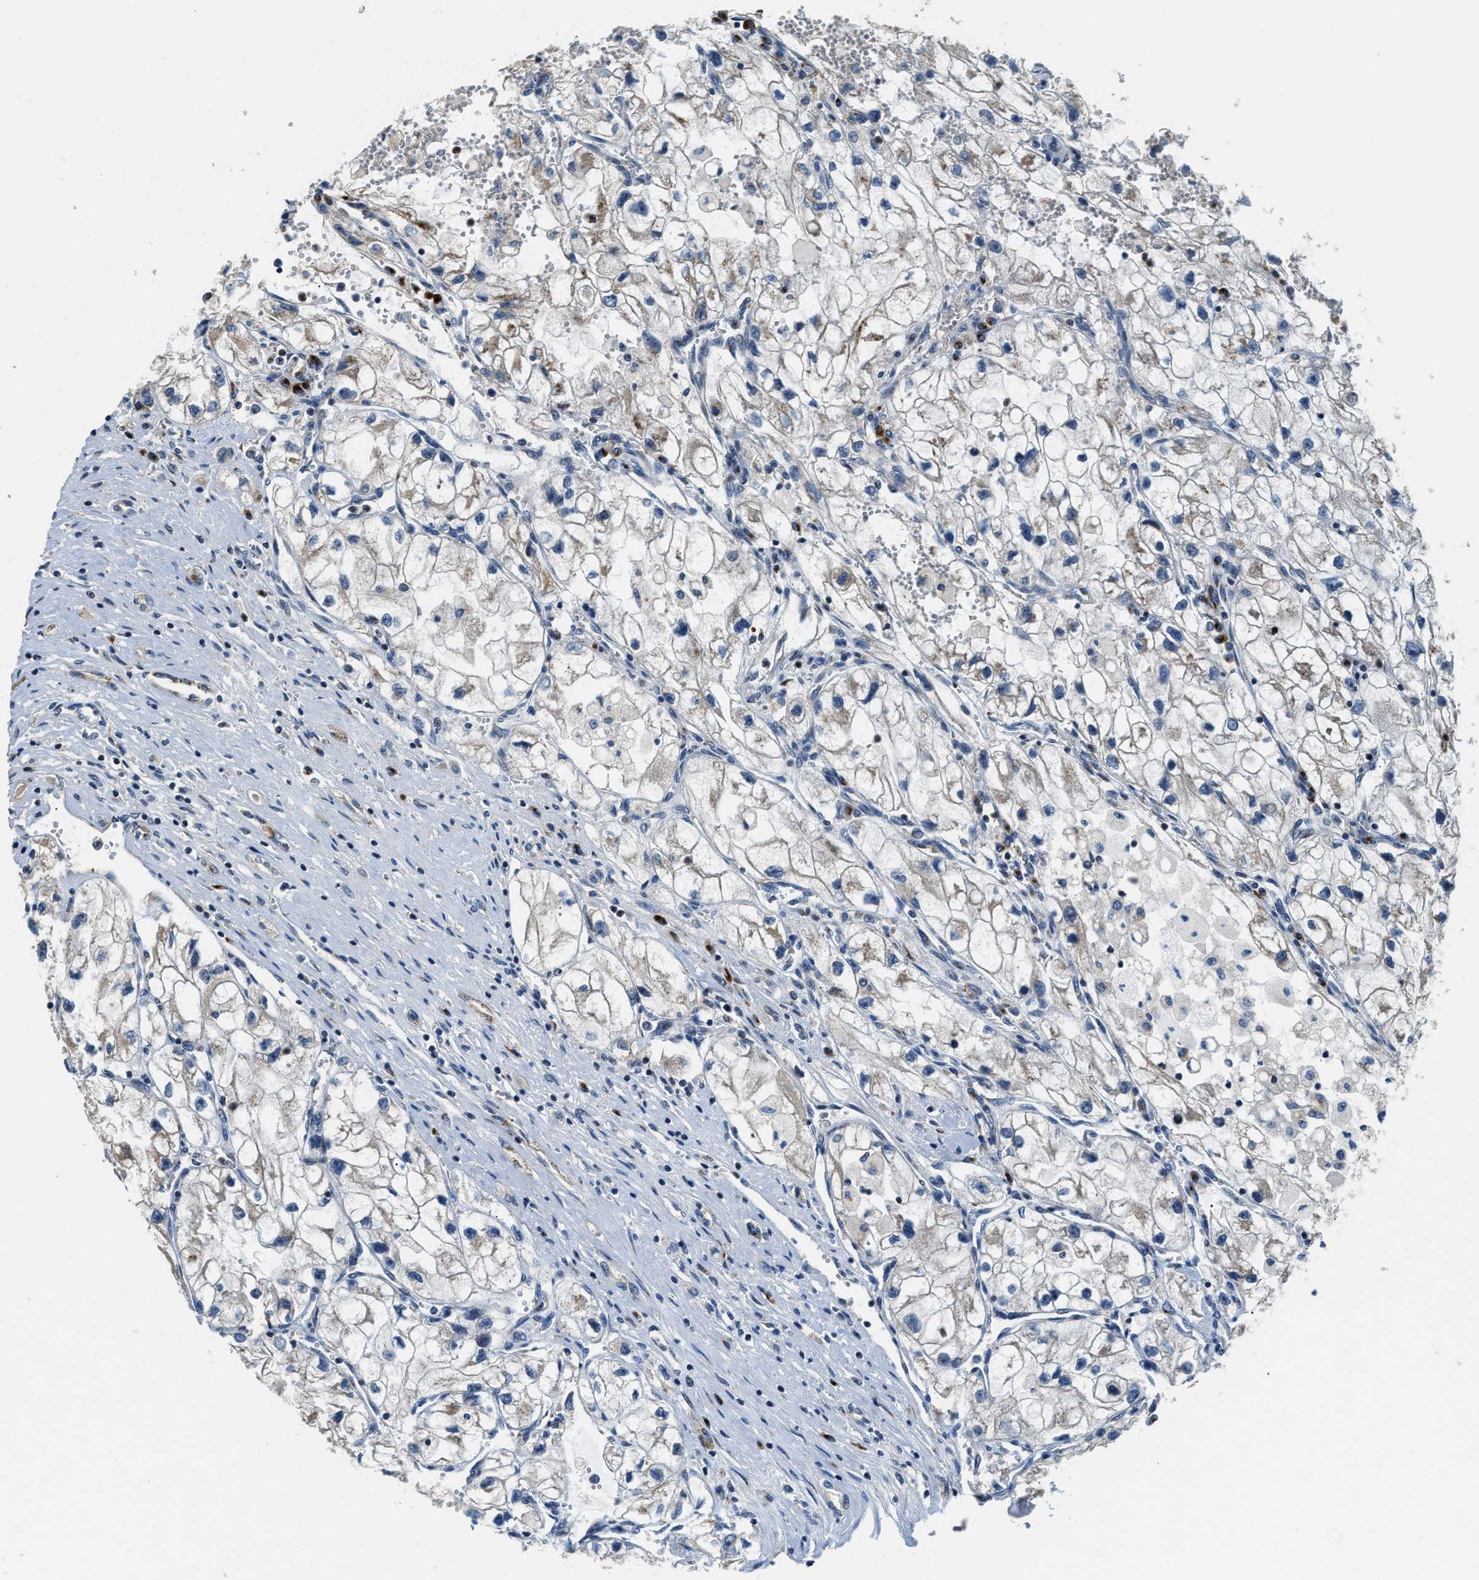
{"staining": {"intensity": "weak", "quantity": "25%-75%", "location": "cytoplasmic/membranous"}, "tissue": "renal cancer", "cell_type": "Tumor cells", "image_type": "cancer", "snomed": [{"axis": "morphology", "description": "Adenocarcinoma, NOS"}, {"axis": "topography", "description": "Kidney"}], "caption": "DAB immunohistochemical staining of human adenocarcinoma (renal) exhibits weak cytoplasmic/membranous protein positivity in about 25%-75% of tumor cells.", "gene": "FUT8", "patient": {"sex": "female", "age": 70}}